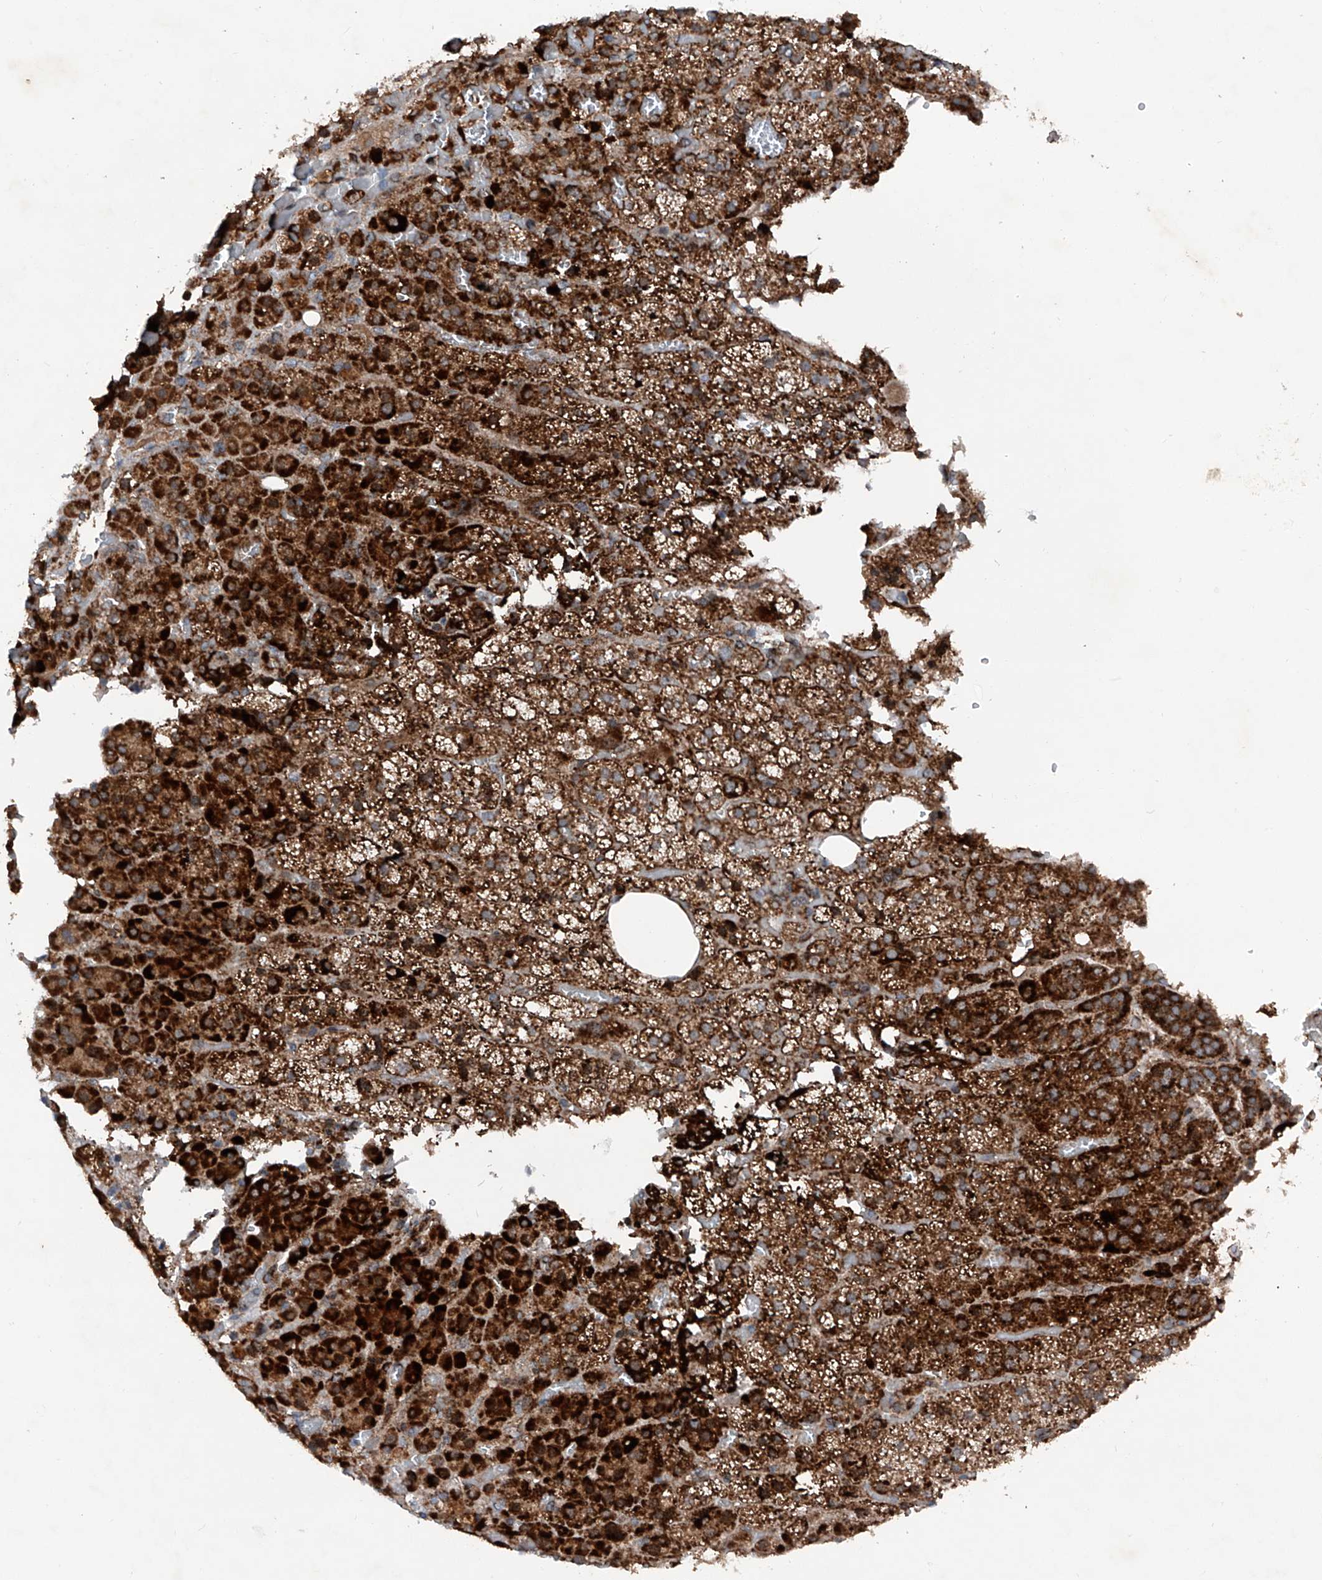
{"staining": {"intensity": "strong", "quantity": "25%-75%", "location": "cytoplasmic/membranous"}, "tissue": "adrenal gland", "cell_type": "Glandular cells", "image_type": "normal", "snomed": [{"axis": "morphology", "description": "Normal tissue, NOS"}, {"axis": "topography", "description": "Adrenal gland"}], "caption": "A micrograph showing strong cytoplasmic/membranous expression in about 25%-75% of glandular cells in benign adrenal gland, as visualized by brown immunohistochemical staining.", "gene": "DAD1", "patient": {"sex": "female", "age": 59}}